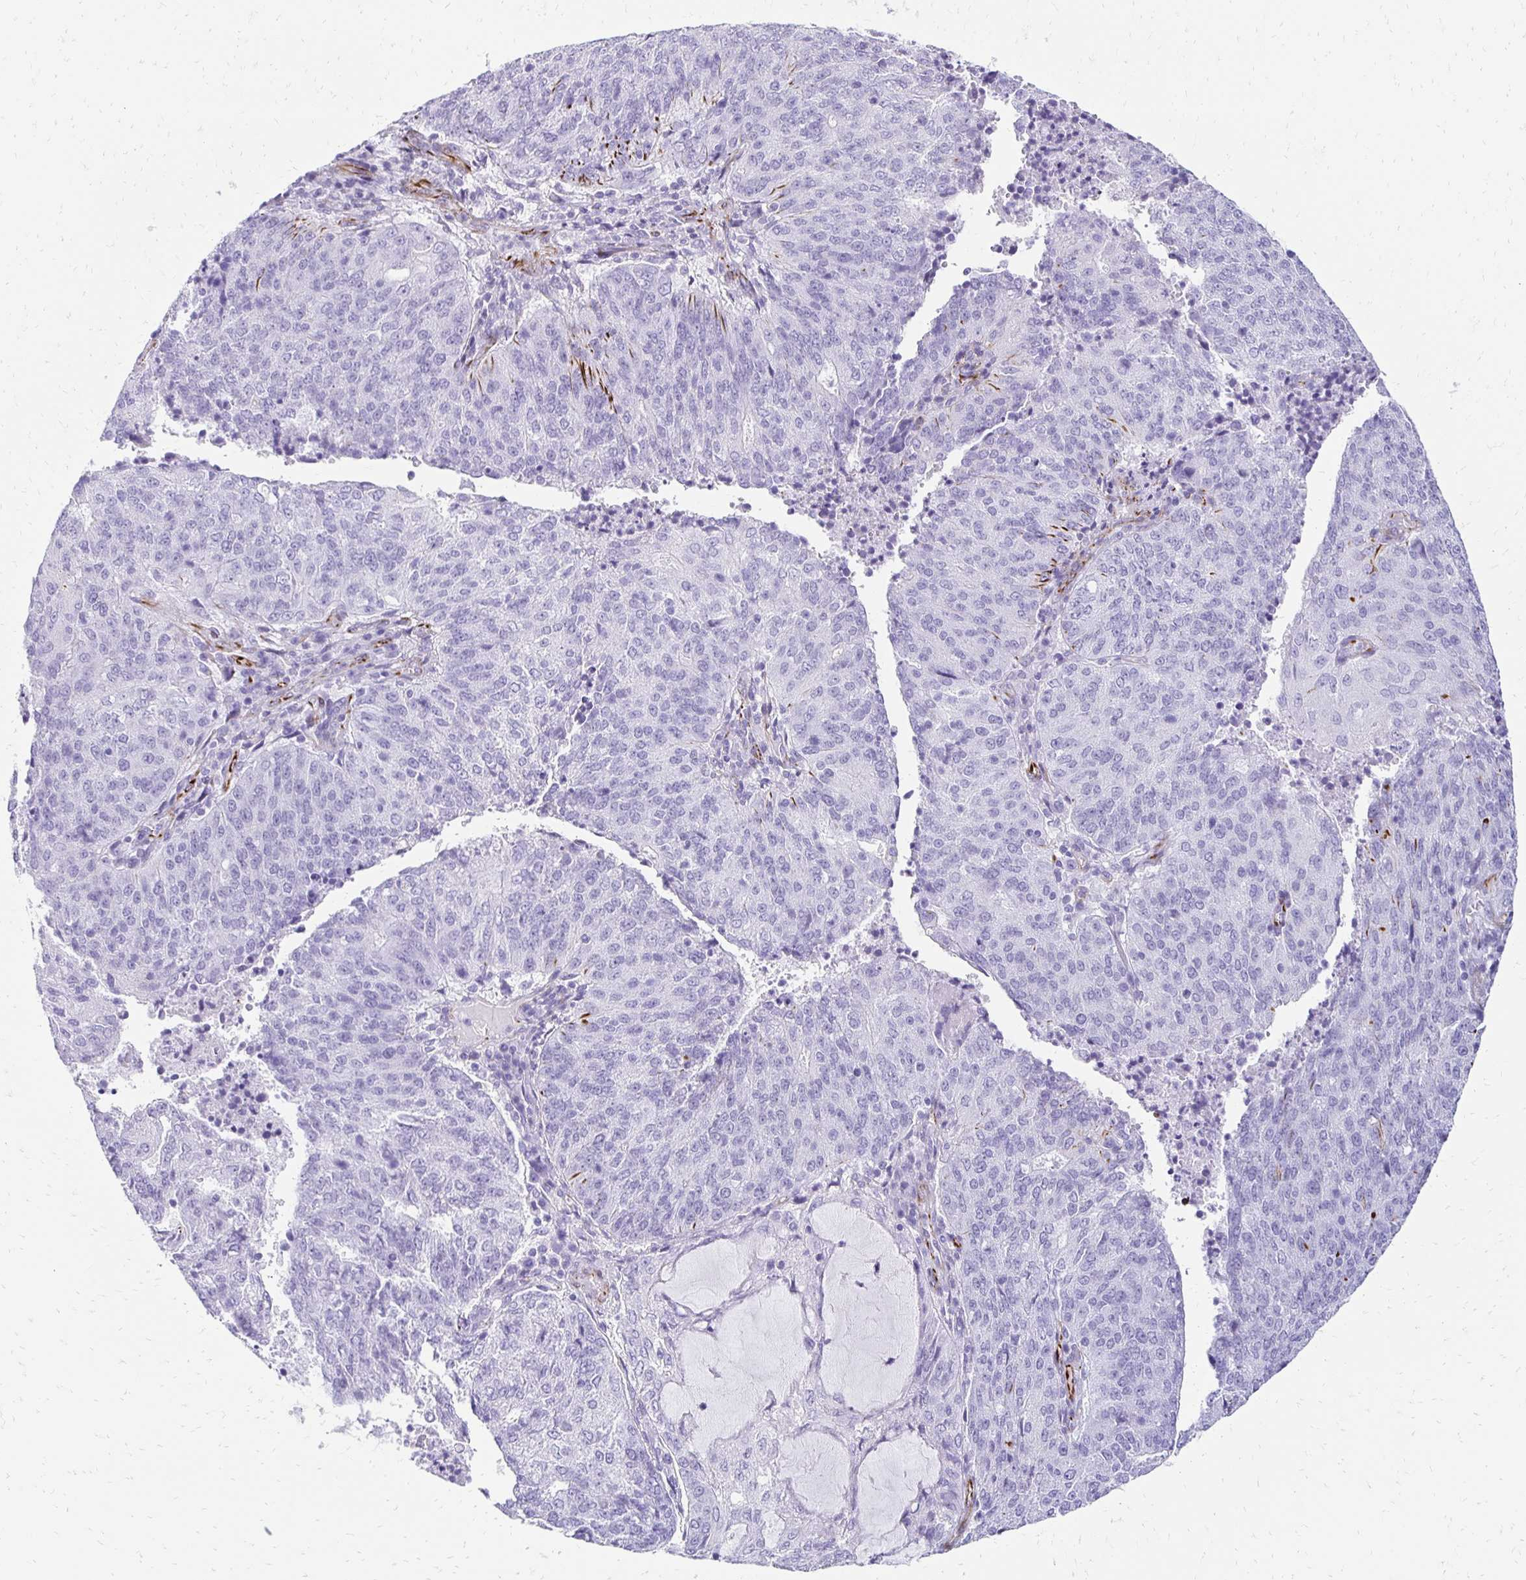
{"staining": {"intensity": "negative", "quantity": "none", "location": "none"}, "tissue": "endometrial cancer", "cell_type": "Tumor cells", "image_type": "cancer", "snomed": [{"axis": "morphology", "description": "Adenocarcinoma, NOS"}, {"axis": "topography", "description": "Endometrium"}], "caption": "There is no significant expression in tumor cells of endometrial adenocarcinoma. Nuclei are stained in blue.", "gene": "TMEM54", "patient": {"sex": "female", "age": 82}}